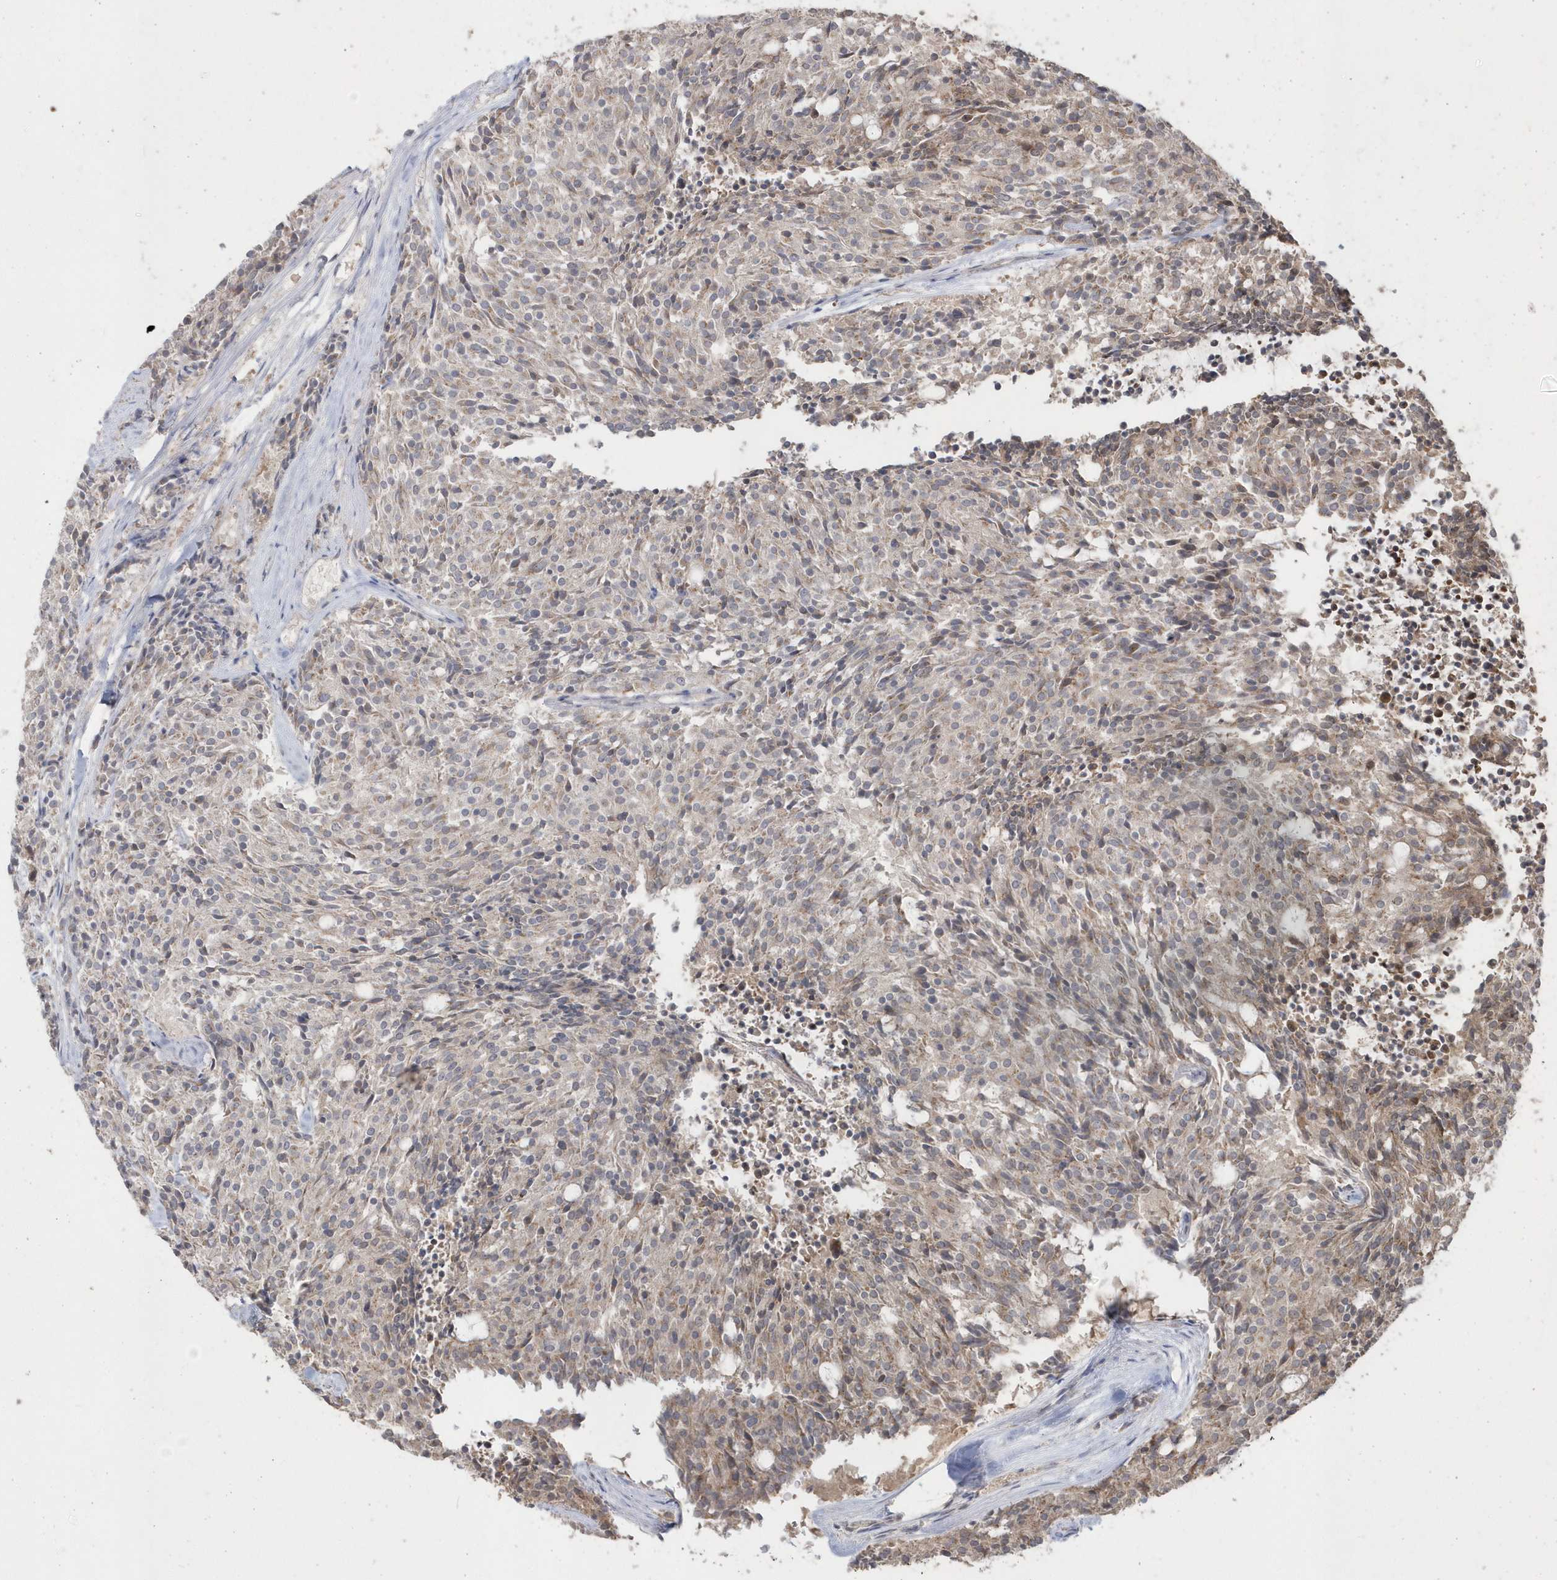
{"staining": {"intensity": "weak", "quantity": "25%-75%", "location": "cytoplasmic/membranous"}, "tissue": "carcinoid", "cell_type": "Tumor cells", "image_type": "cancer", "snomed": [{"axis": "morphology", "description": "Carcinoid, malignant, NOS"}, {"axis": "topography", "description": "Pancreas"}], "caption": "The image demonstrates staining of carcinoid, revealing weak cytoplasmic/membranous protein staining (brown color) within tumor cells.", "gene": "GEMIN6", "patient": {"sex": "female", "age": 54}}